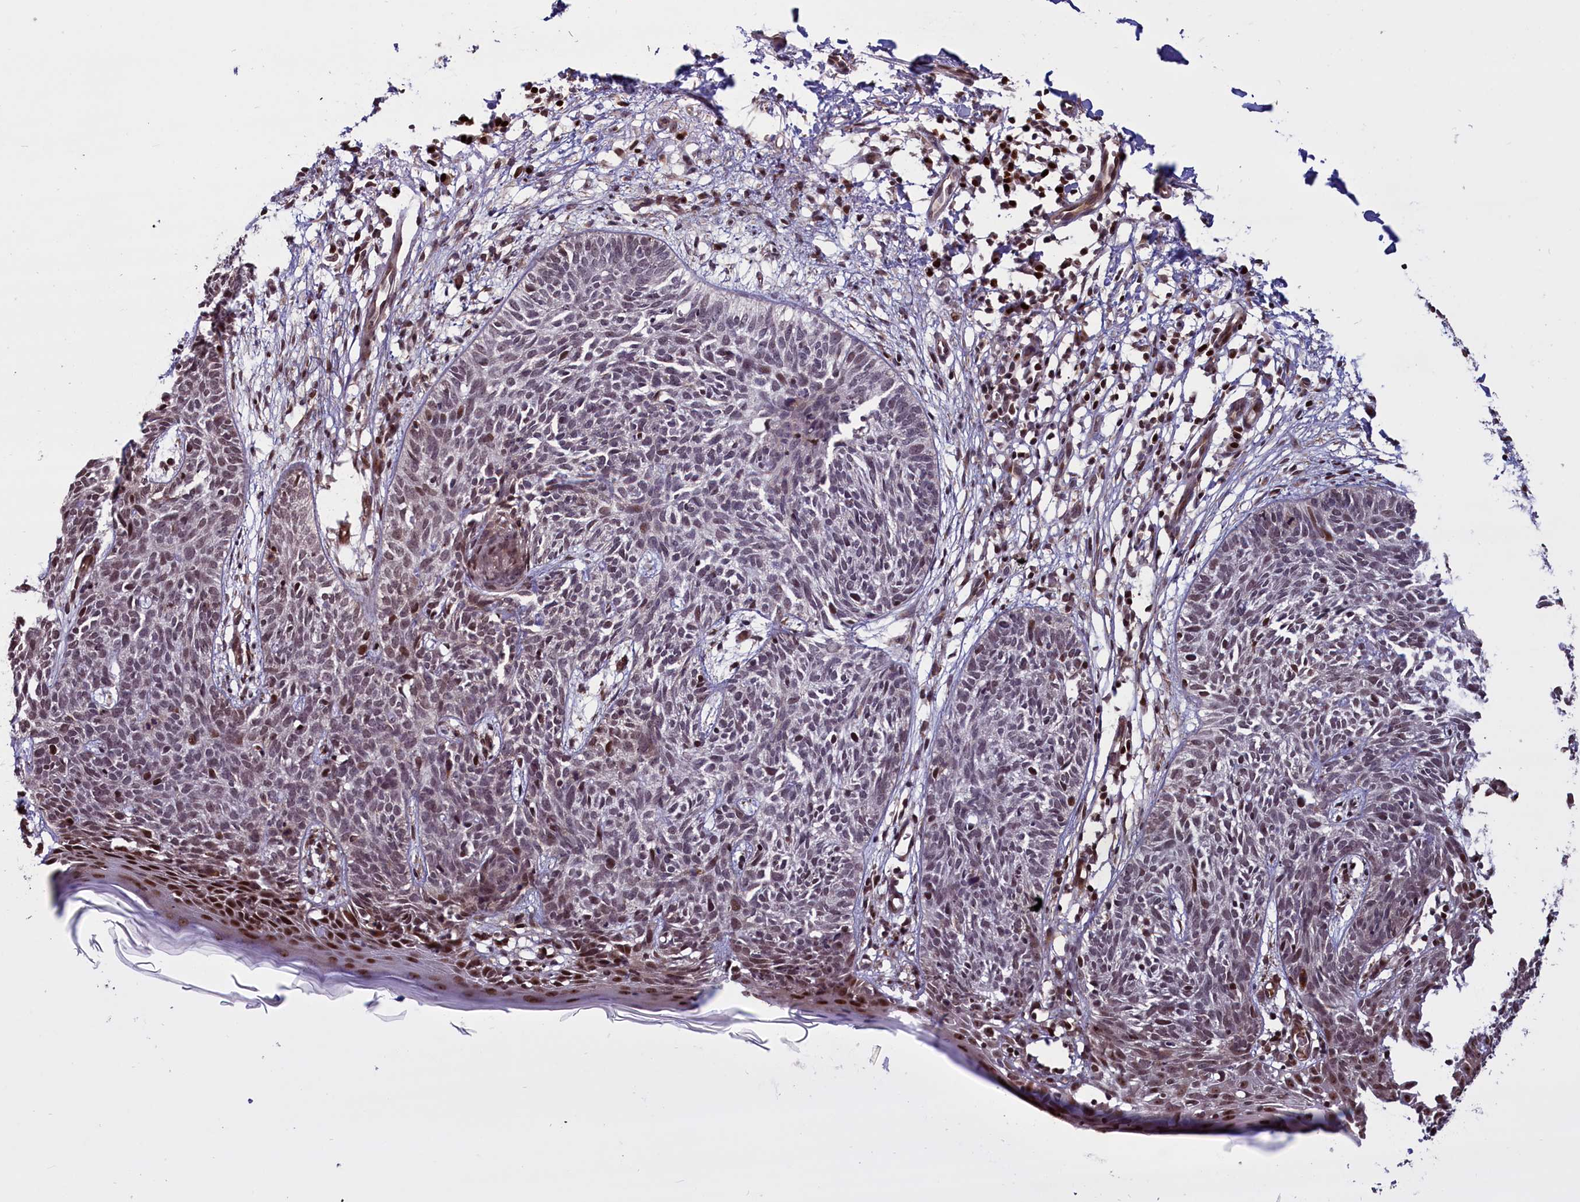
{"staining": {"intensity": "weak", "quantity": "25%-75%", "location": "nuclear"}, "tissue": "skin cancer", "cell_type": "Tumor cells", "image_type": "cancer", "snomed": [{"axis": "morphology", "description": "Basal cell carcinoma"}, {"axis": "topography", "description": "Skin"}], "caption": "Weak nuclear protein staining is appreciated in approximately 25%-75% of tumor cells in skin cancer (basal cell carcinoma).", "gene": "SHFL", "patient": {"sex": "female", "age": 66}}